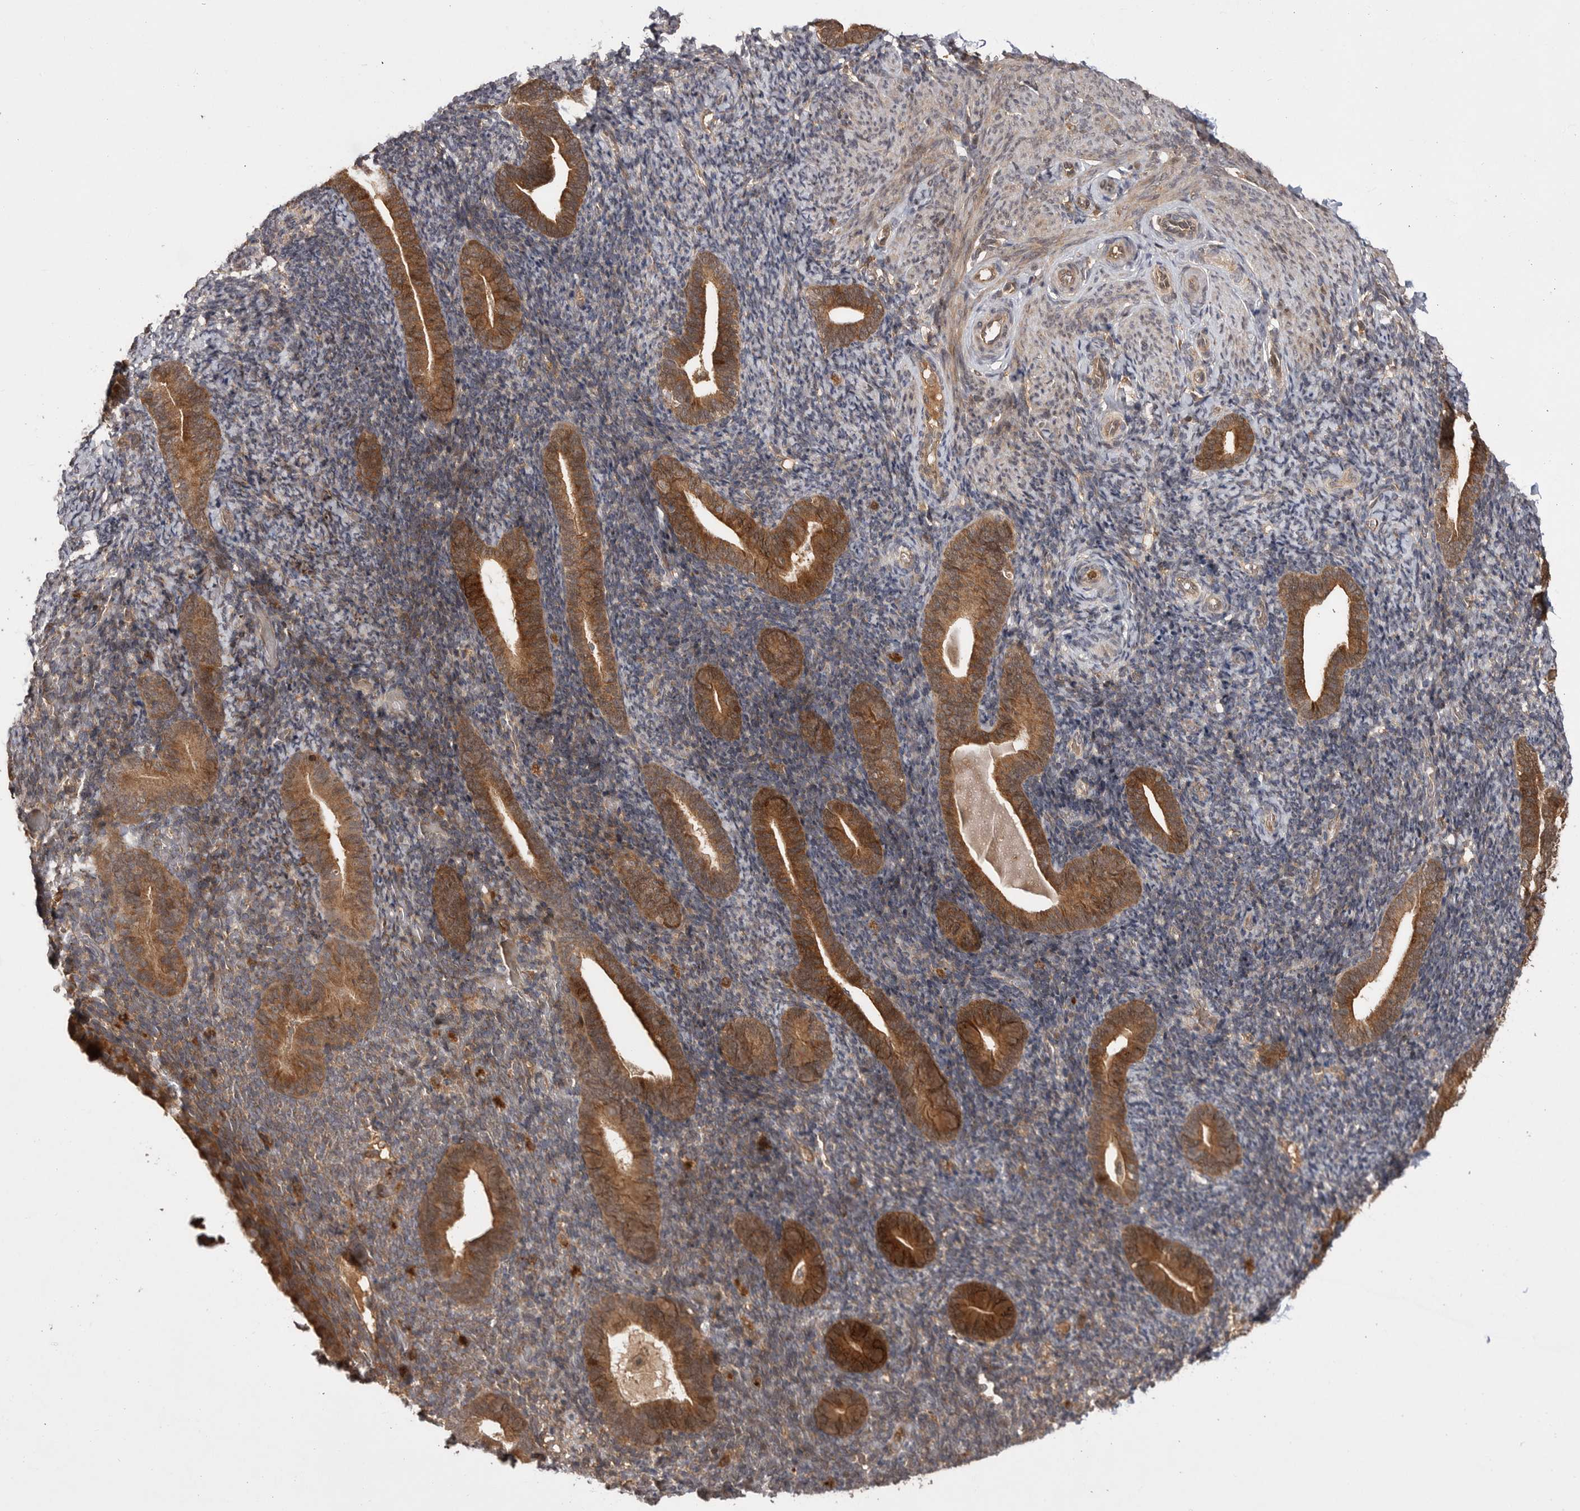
{"staining": {"intensity": "weak", "quantity": "25%-75%", "location": "cytoplasmic/membranous"}, "tissue": "endometrium", "cell_type": "Cells in endometrial stroma", "image_type": "normal", "snomed": [{"axis": "morphology", "description": "Normal tissue, NOS"}, {"axis": "topography", "description": "Endometrium"}], "caption": "This is an image of immunohistochemistry (IHC) staining of benign endometrium, which shows weak expression in the cytoplasmic/membranous of cells in endometrial stroma.", "gene": "VN1R4", "patient": {"sex": "female", "age": 51}}